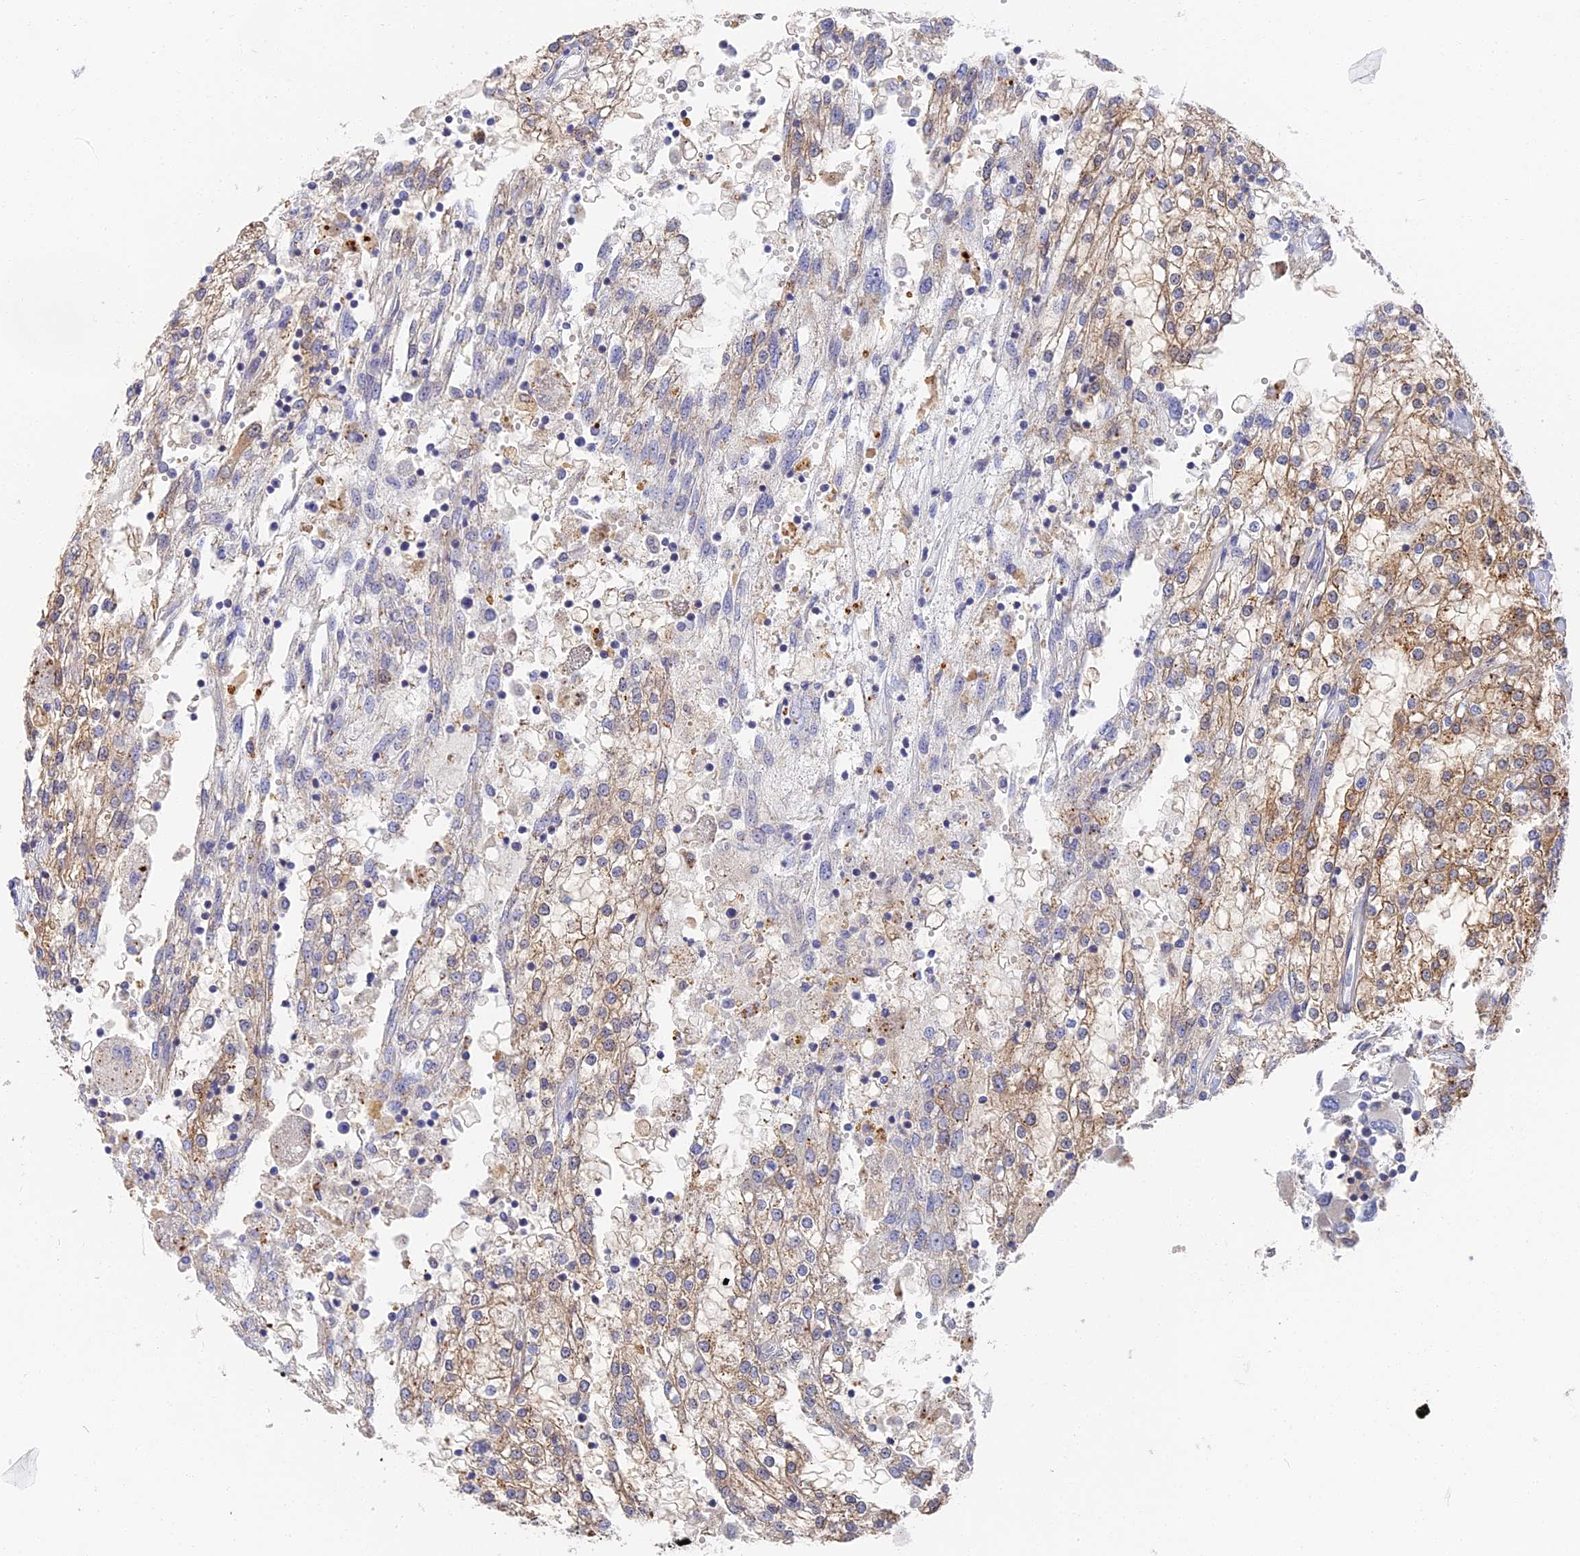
{"staining": {"intensity": "moderate", "quantity": "<25%", "location": "cytoplasmic/membranous"}, "tissue": "renal cancer", "cell_type": "Tumor cells", "image_type": "cancer", "snomed": [{"axis": "morphology", "description": "Adenocarcinoma, NOS"}, {"axis": "topography", "description": "Kidney"}], "caption": "Immunohistochemical staining of renal cancer (adenocarcinoma) shows low levels of moderate cytoplasmic/membranous protein expression in about <25% of tumor cells. The protein of interest is stained brown, and the nuclei are stained in blue (DAB IHC with brightfield microscopy, high magnification).", "gene": "CCDC113", "patient": {"sex": "female", "age": 52}}